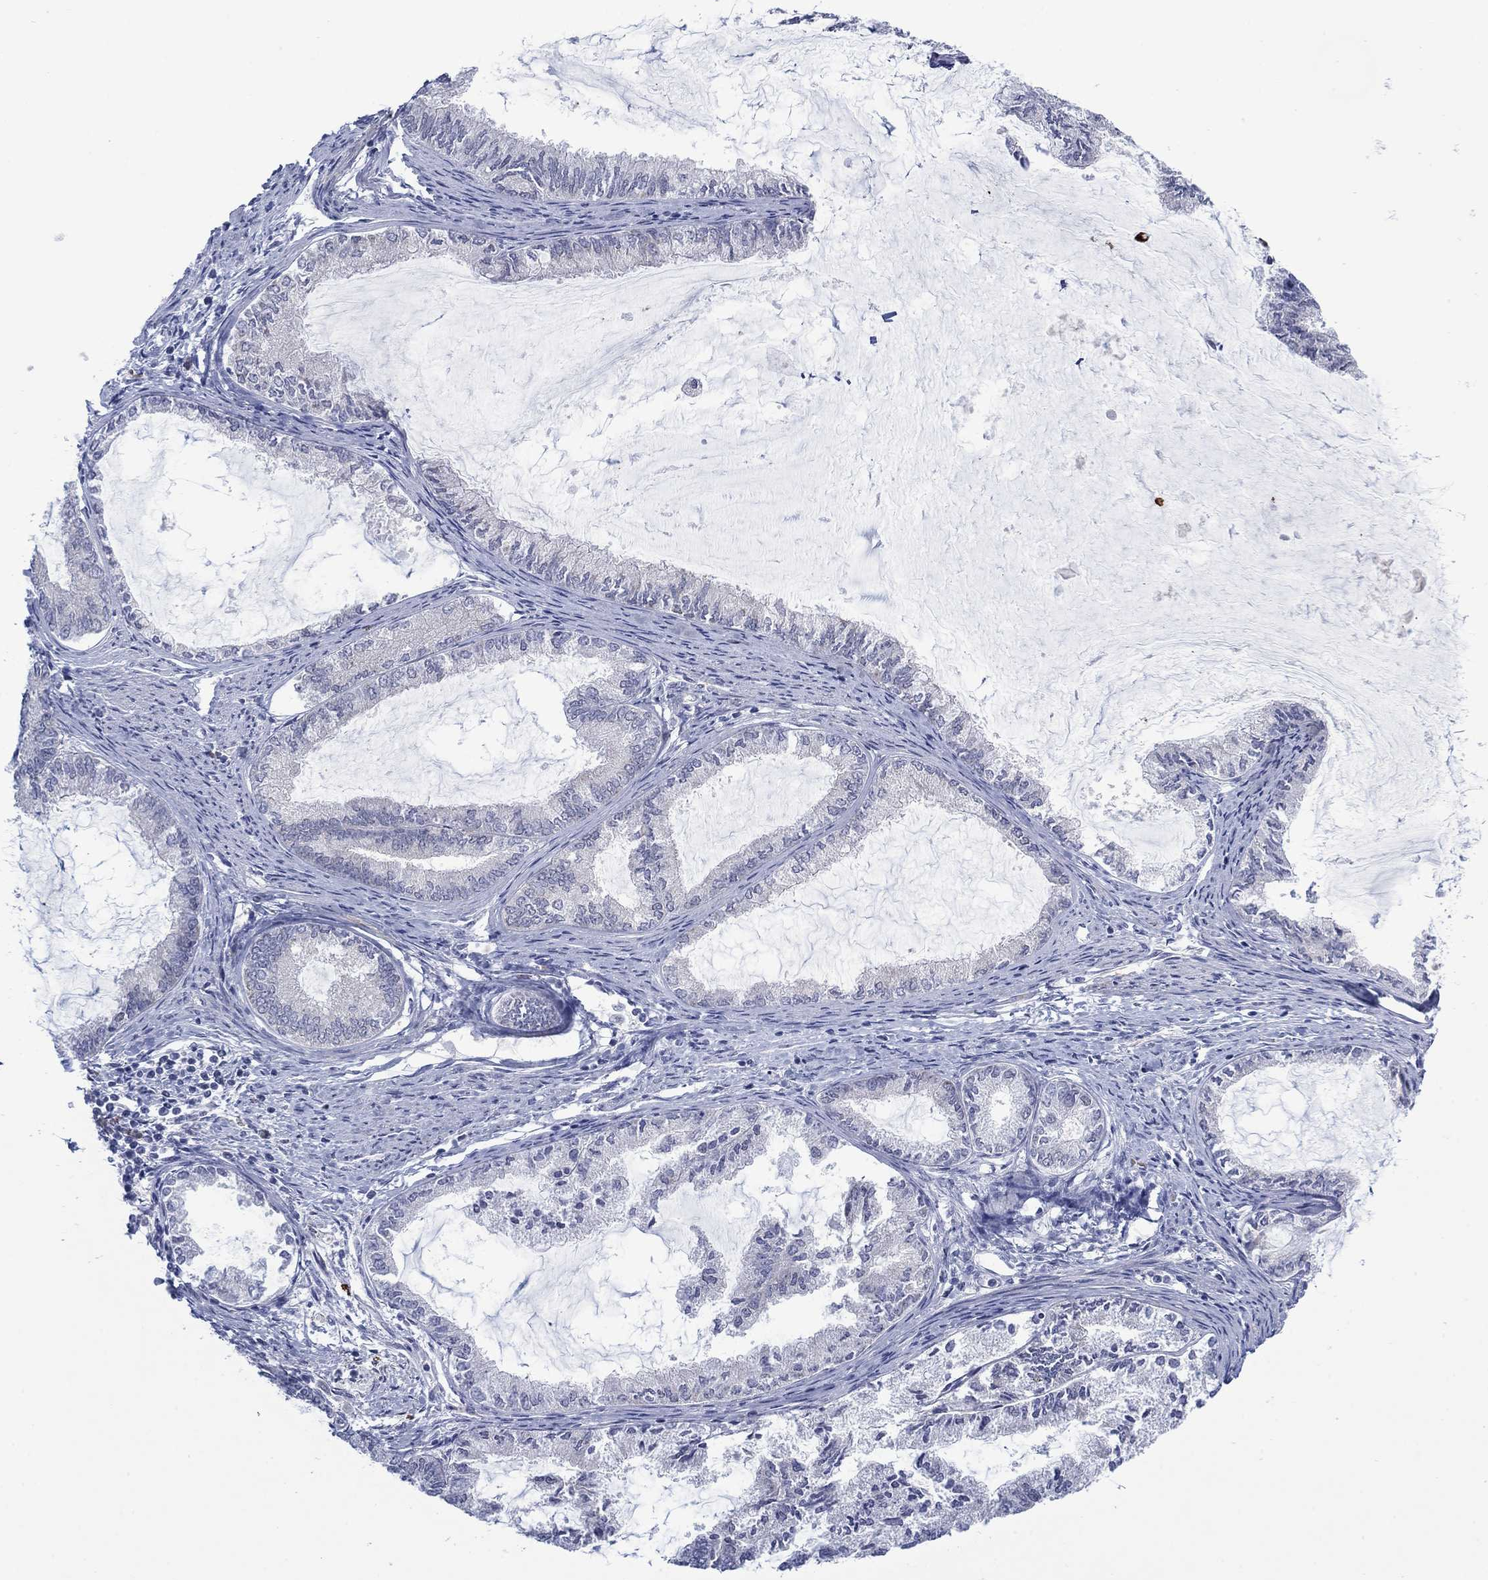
{"staining": {"intensity": "negative", "quantity": "none", "location": "none"}, "tissue": "endometrial cancer", "cell_type": "Tumor cells", "image_type": "cancer", "snomed": [{"axis": "morphology", "description": "Adenocarcinoma, NOS"}, {"axis": "topography", "description": "Endometrium"}], "caption": "This is a photomicrograph of immunohistochemistry staining of endometrial adenocarcinoma, which shows no positivity in tumor cells.", "gene": "MTRFR", "patient": {"sex": "female", "age": 86}}